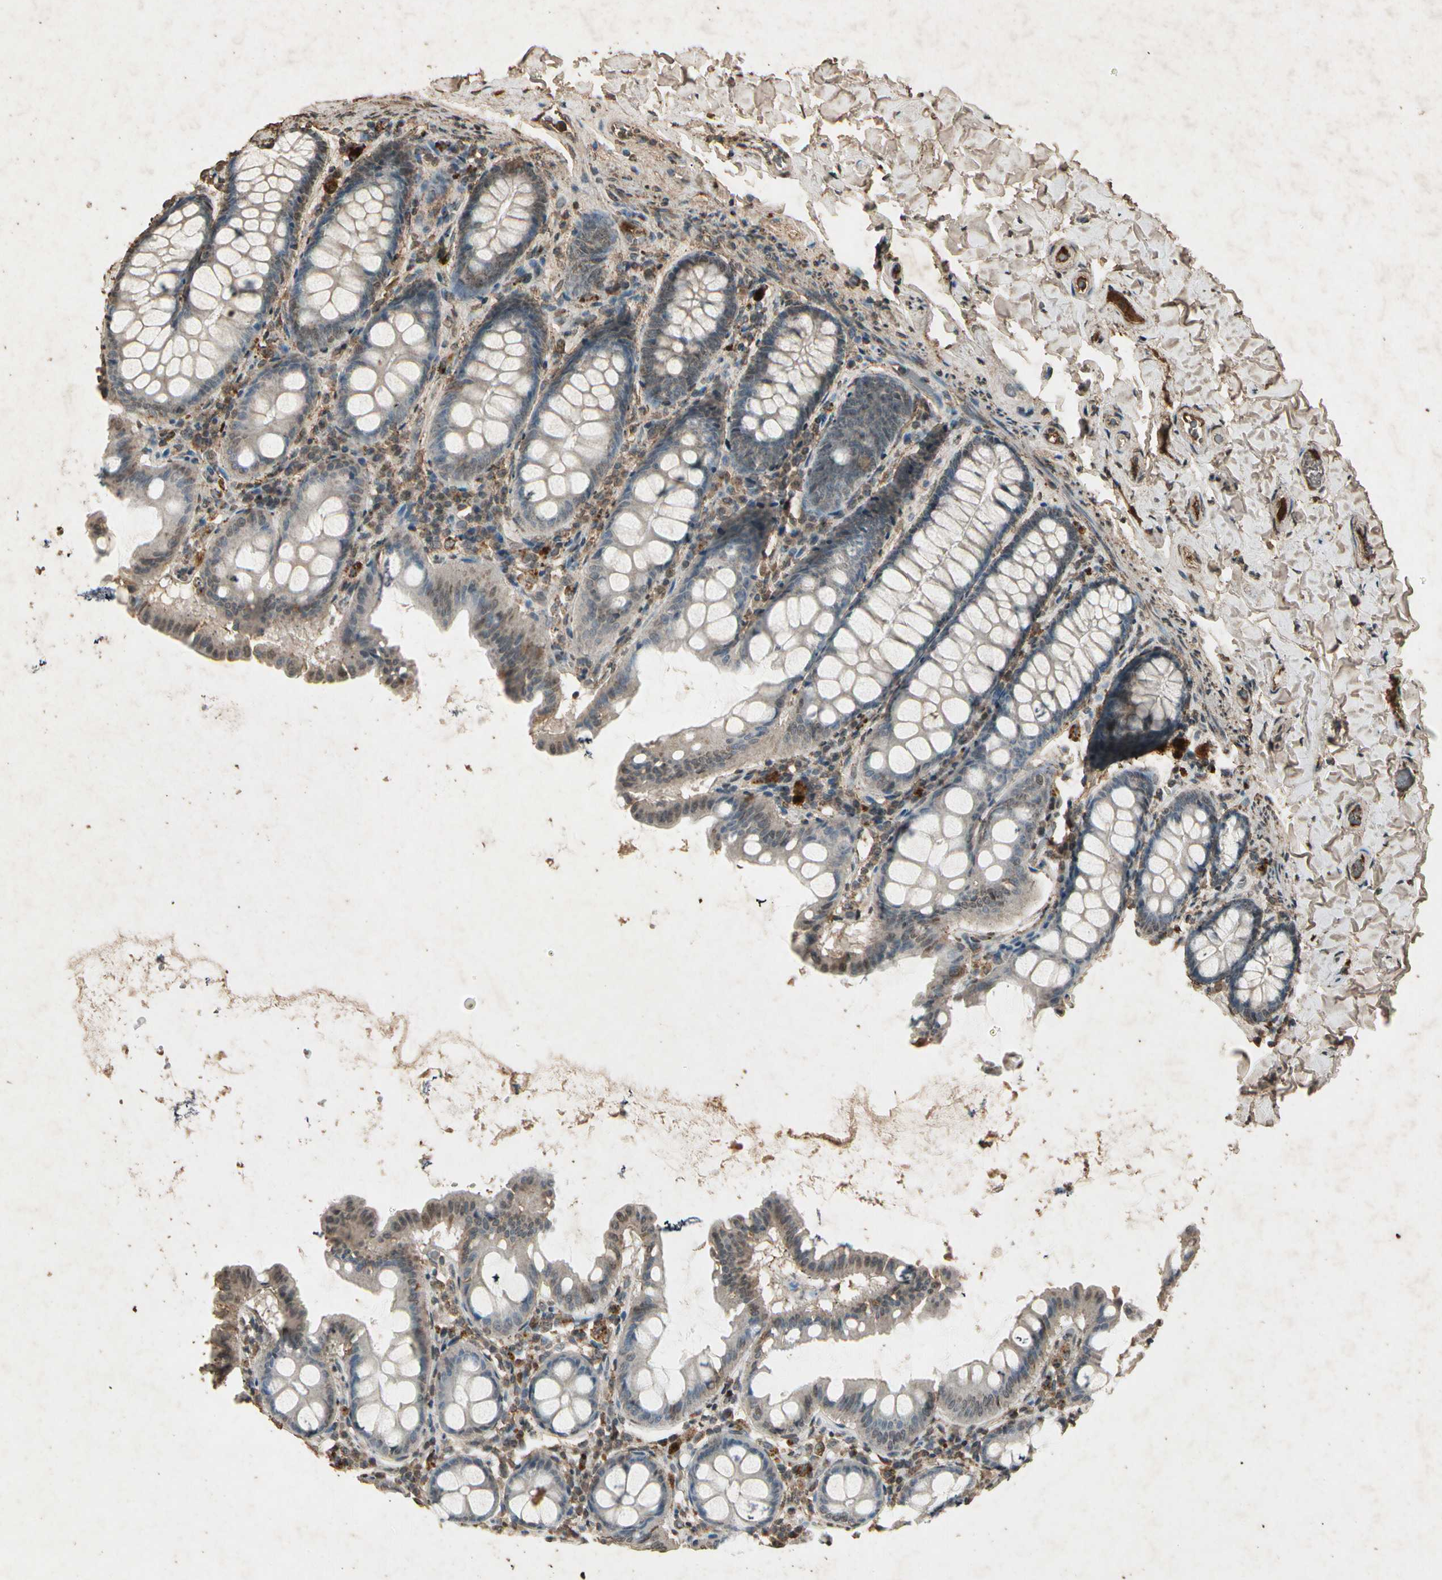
{"staining": {"intensity": "weak", "quantity": ">75%", "location": "cytoplasmic/membranous"}, "tissue": "colon", "cell_type": "Endothelial cells", "image_type": "normal", "snomed": [{"axis": "morphology", "description": "Normal tissue, NOS"}, {"axis": "topography", "description": "Colon"}], "caption": "A low amount of weak cytoplasmic/membranous positivity is present in approximately >75% of endothelial cells in benign colon.", "gene": "GC", "patient": {"sex": "female", "age": 61}}